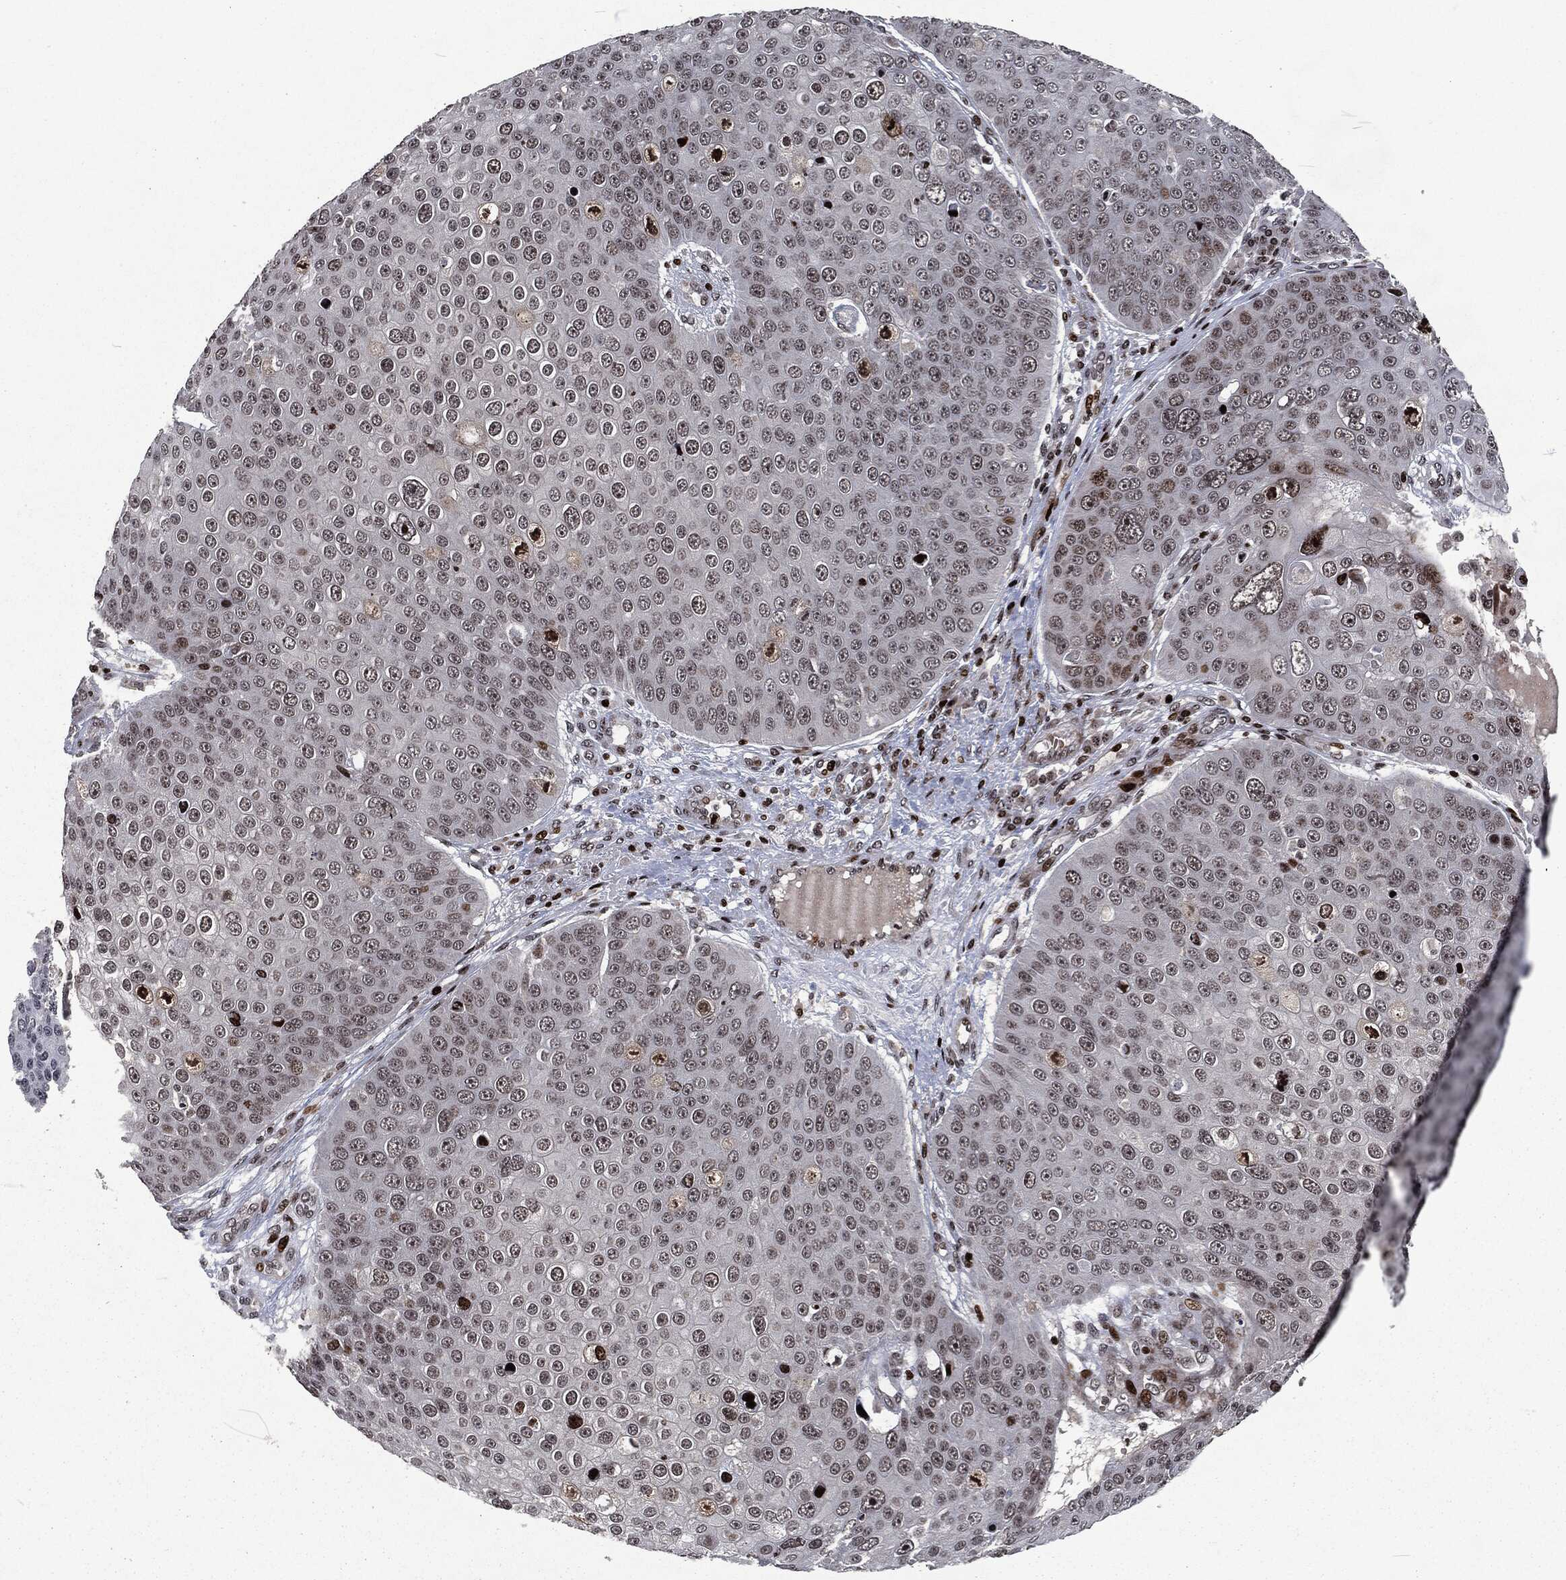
{"staining": {"intensity": "strong", "quantity": "<25%", "location": "nuclear"}, "tissue": "skin cancer", "cell_type": "Tumor cells", "image_type": "cancer", "snomed": [{"axis": "morphology", "description": "Squamous cell carcinoma, NOS"}, {"axis": "topography", "description": "Skin"}], "caption": "About <25% of tumor cells in skin squamous cell carcinoma show strong nuclear protein expression as visualized by brown immunohistochemical staining.", "gene": "EGFR", "patient": {"sex": "male", "age": 71}}